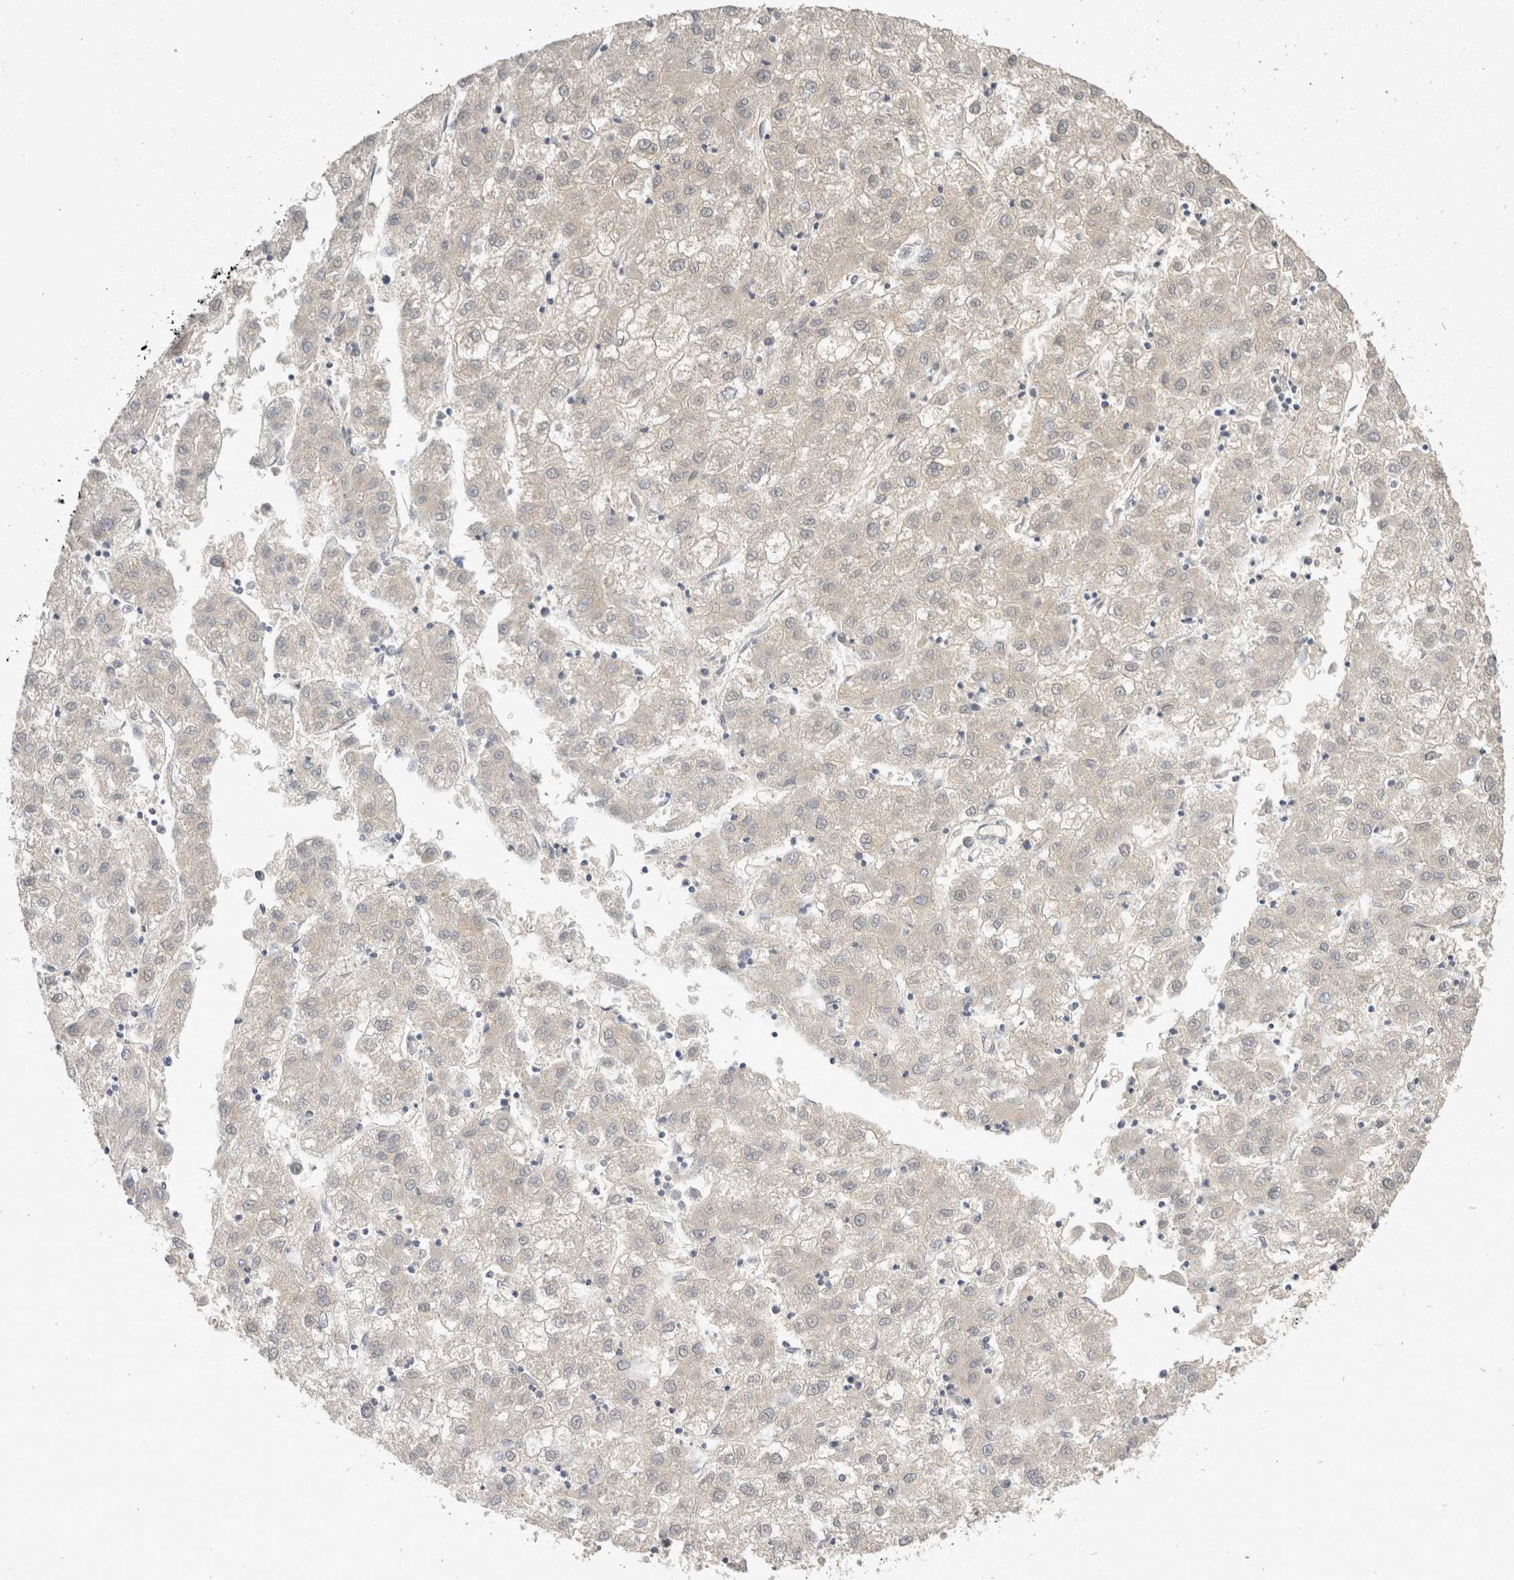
{"staining": {"intensity": "negative", "quantity": "none", "location": "none"}, "tissue": "liver cancer", "cell_type": "Tumor cells", "image_type": "cancer", "snomed": [{"axis": "morphology", "description": "Carcinoma, Hepatocellular, NOS"}, {"axis": "topography", "description": "Liver"}], "caption": "This is a photomicrograph of immunohistochemistry (IHC) staining of liver cancer, which shows no positivity in tumor cells.", "gene": "TOM1L2", "patient": {"sex": "male", "age": 72}}